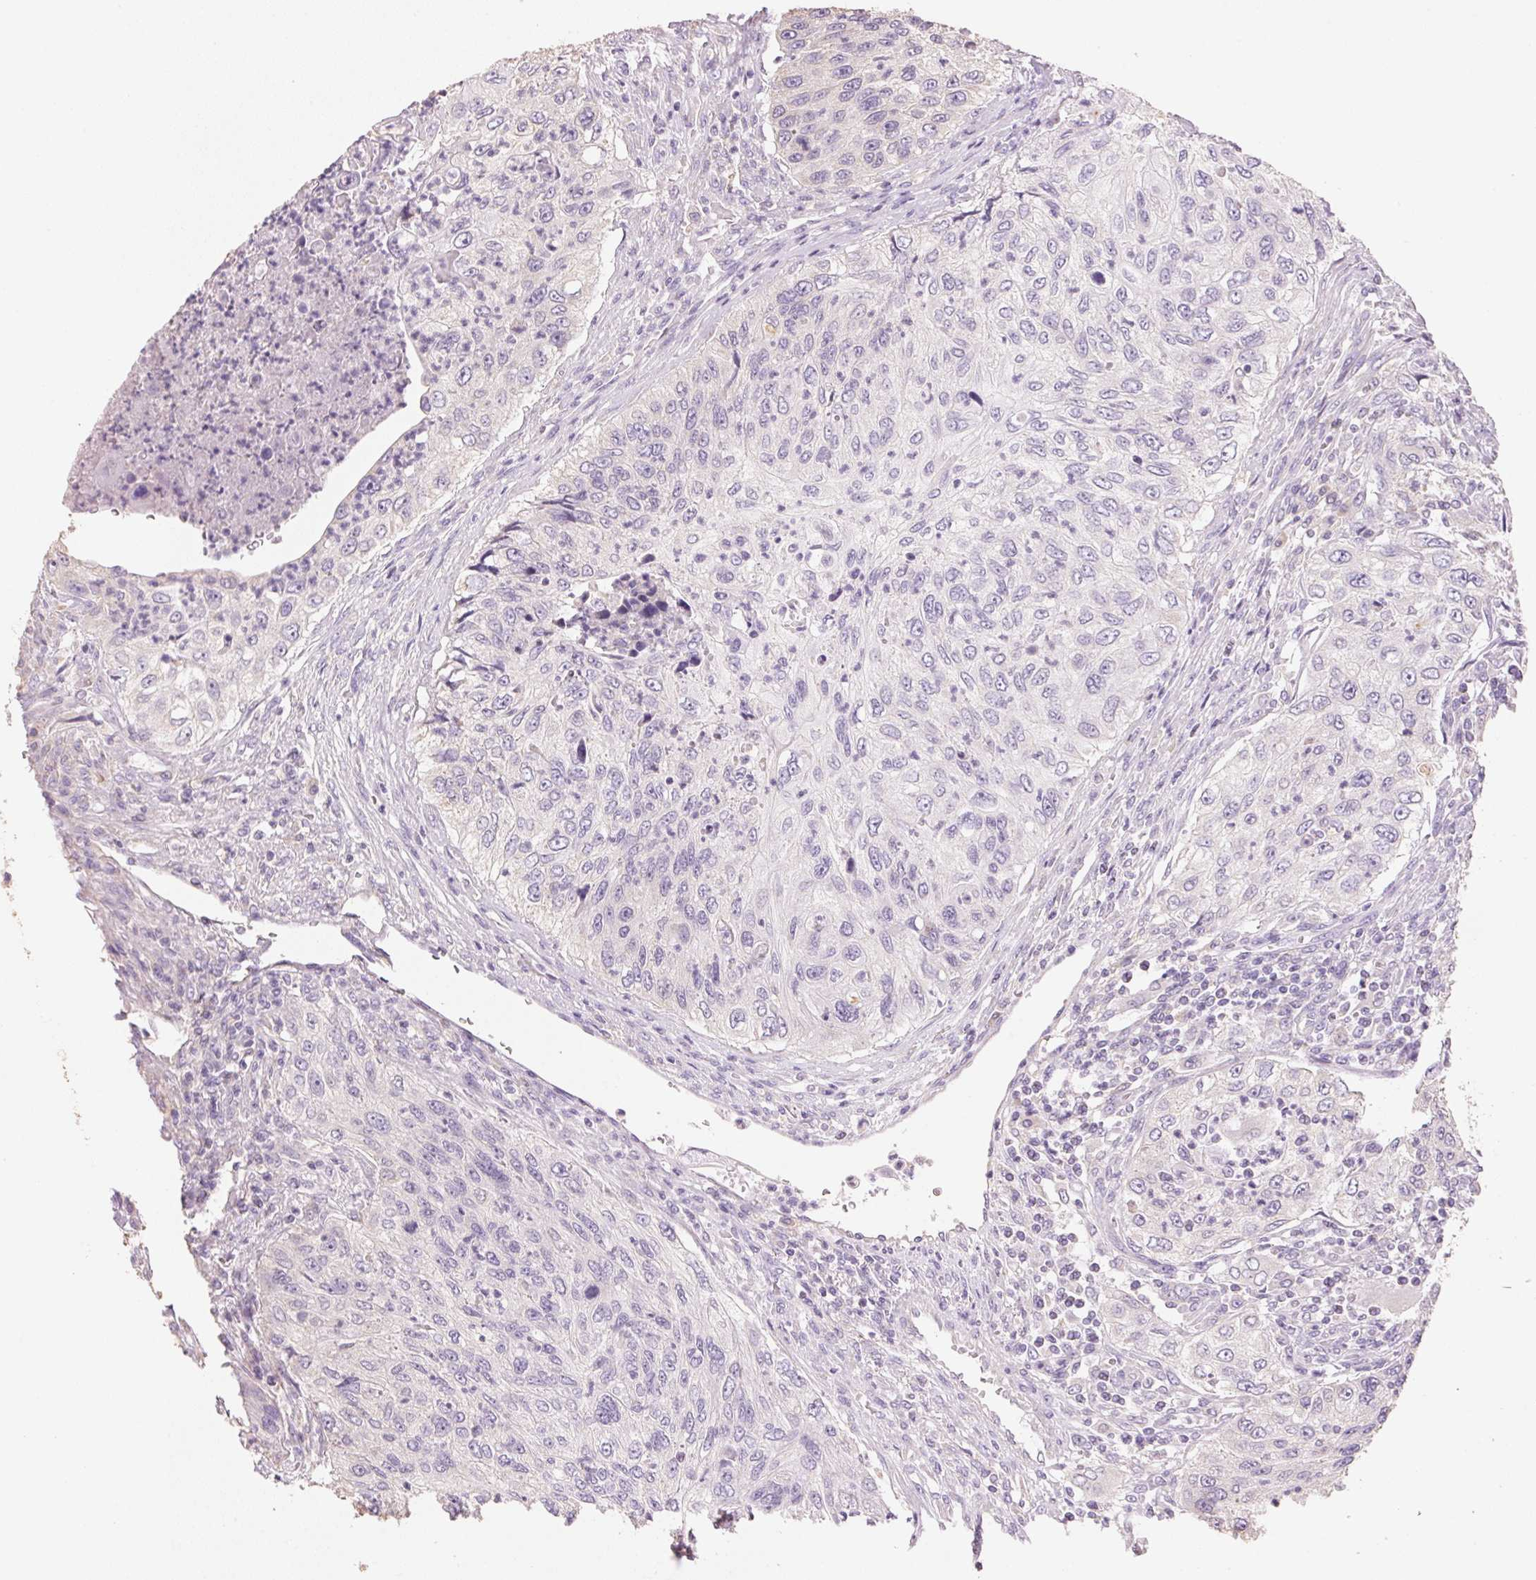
{"staining": {"intensity": "negative", "quantity": "none", "location": "none"}, "tissue": "urothelial cancer", "cell_type": "Tumor cells", "image_type": "cancer", "snomed": [{"axis": "morphology", "description": "Urothelial carcinoma, High grade"}, {"axis": "topography", "description": "Urinary bladder"}], "caption": "Urothelial carcinoma (high-grade) was stained to show a protein in brown. There is no significant expression in tumor cells.", "gene": "LYZL6", "patient": {"sex": "female", "age": 60}}